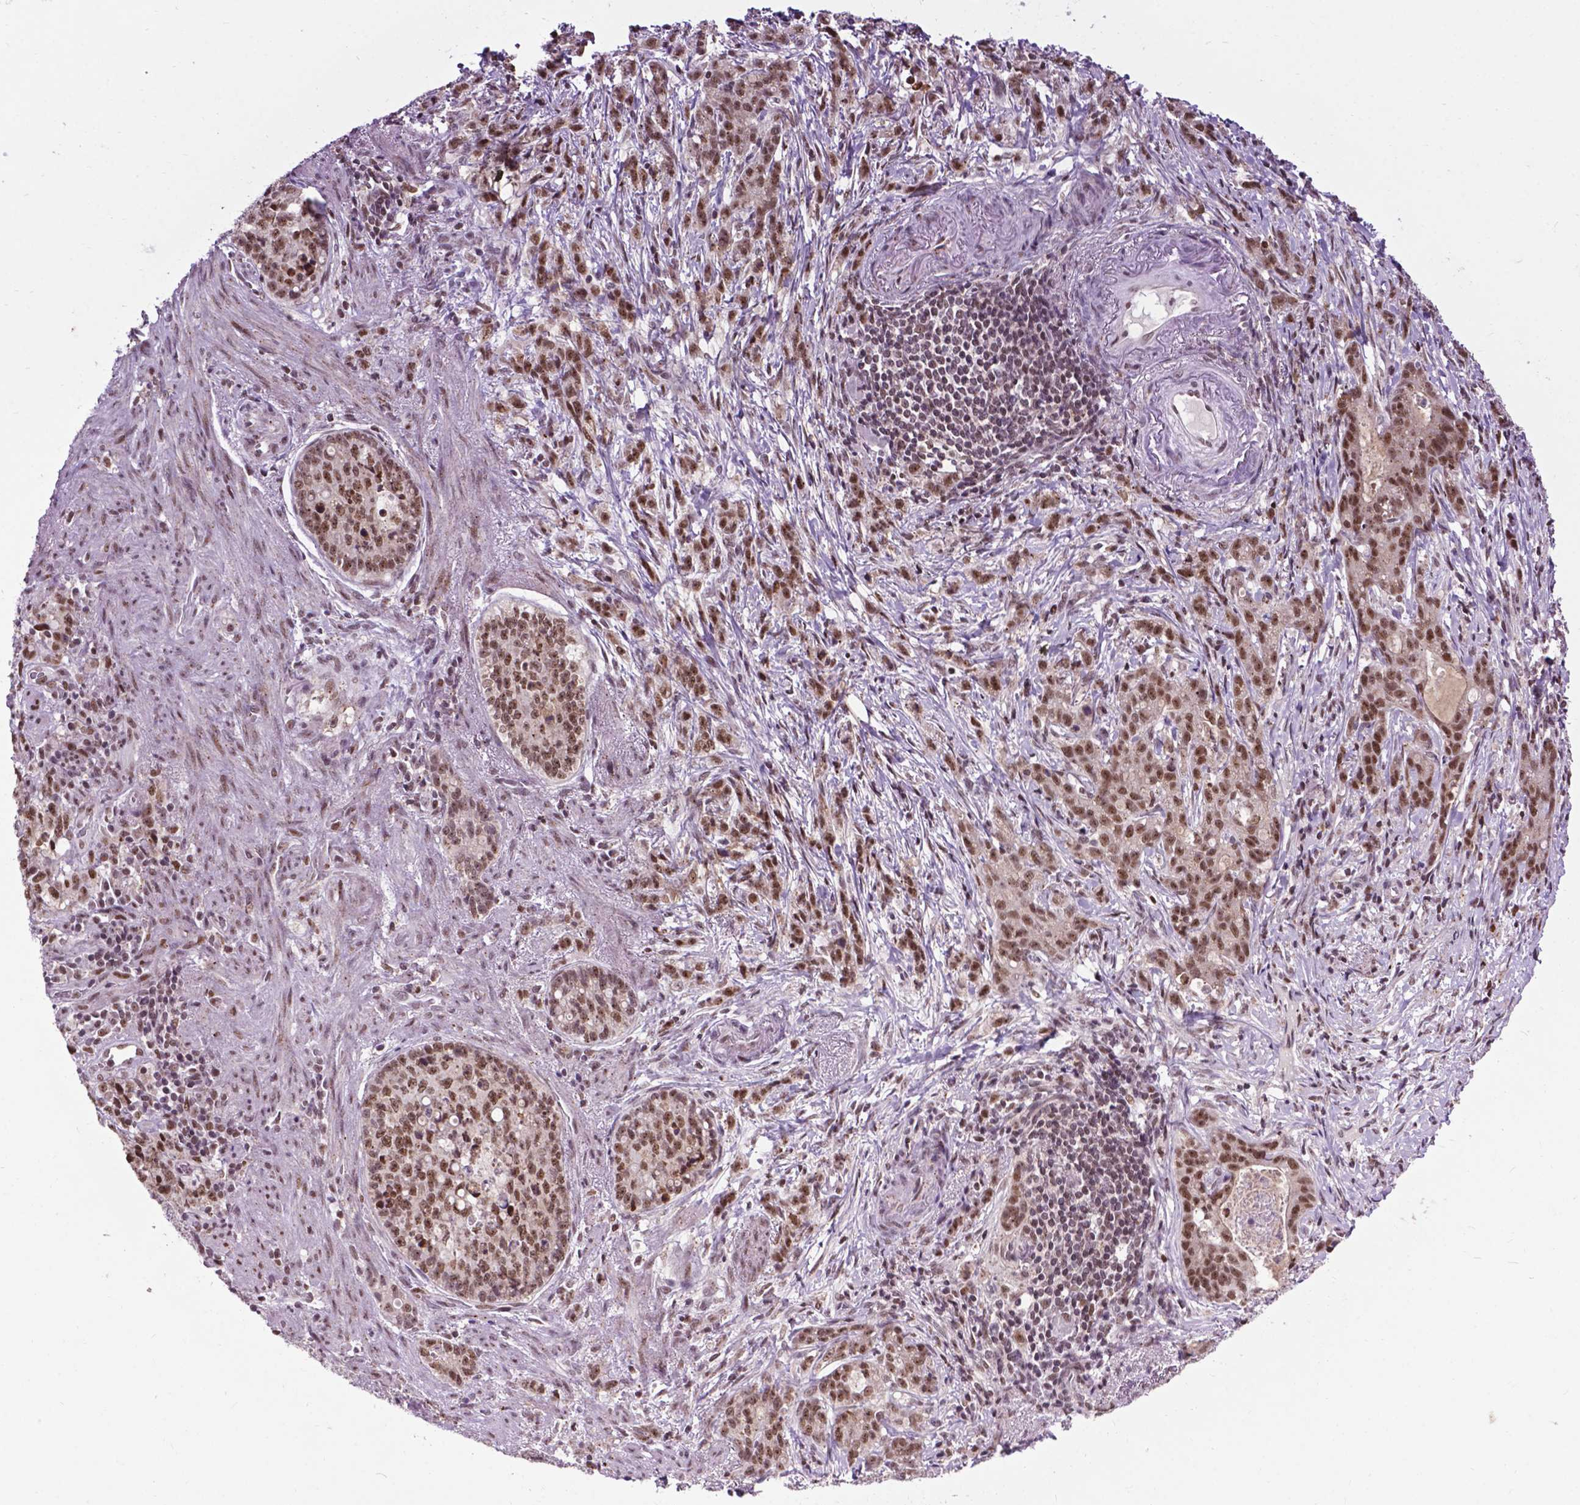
{"staining": {"intensity": "moderate", "quantity": ">75%", "location": "nuclear"}, "tissue": "stomach cancer", "cell_type": "Tumor cells", "image_type": "cancer", "snomed": [{"axis": "morphology", "description": "Adenocarcinoma, NOS"}, {"axis": "topography", "description": "Stomach, lower"}], "caption": "Immunohistochemical staining of adenocarcinoma (stomach) shows moderate nuclear protein expression in approximately >75% of tumor cells.", "gene": "EAF1", "patient": {"sex": "male", "age": 88}}